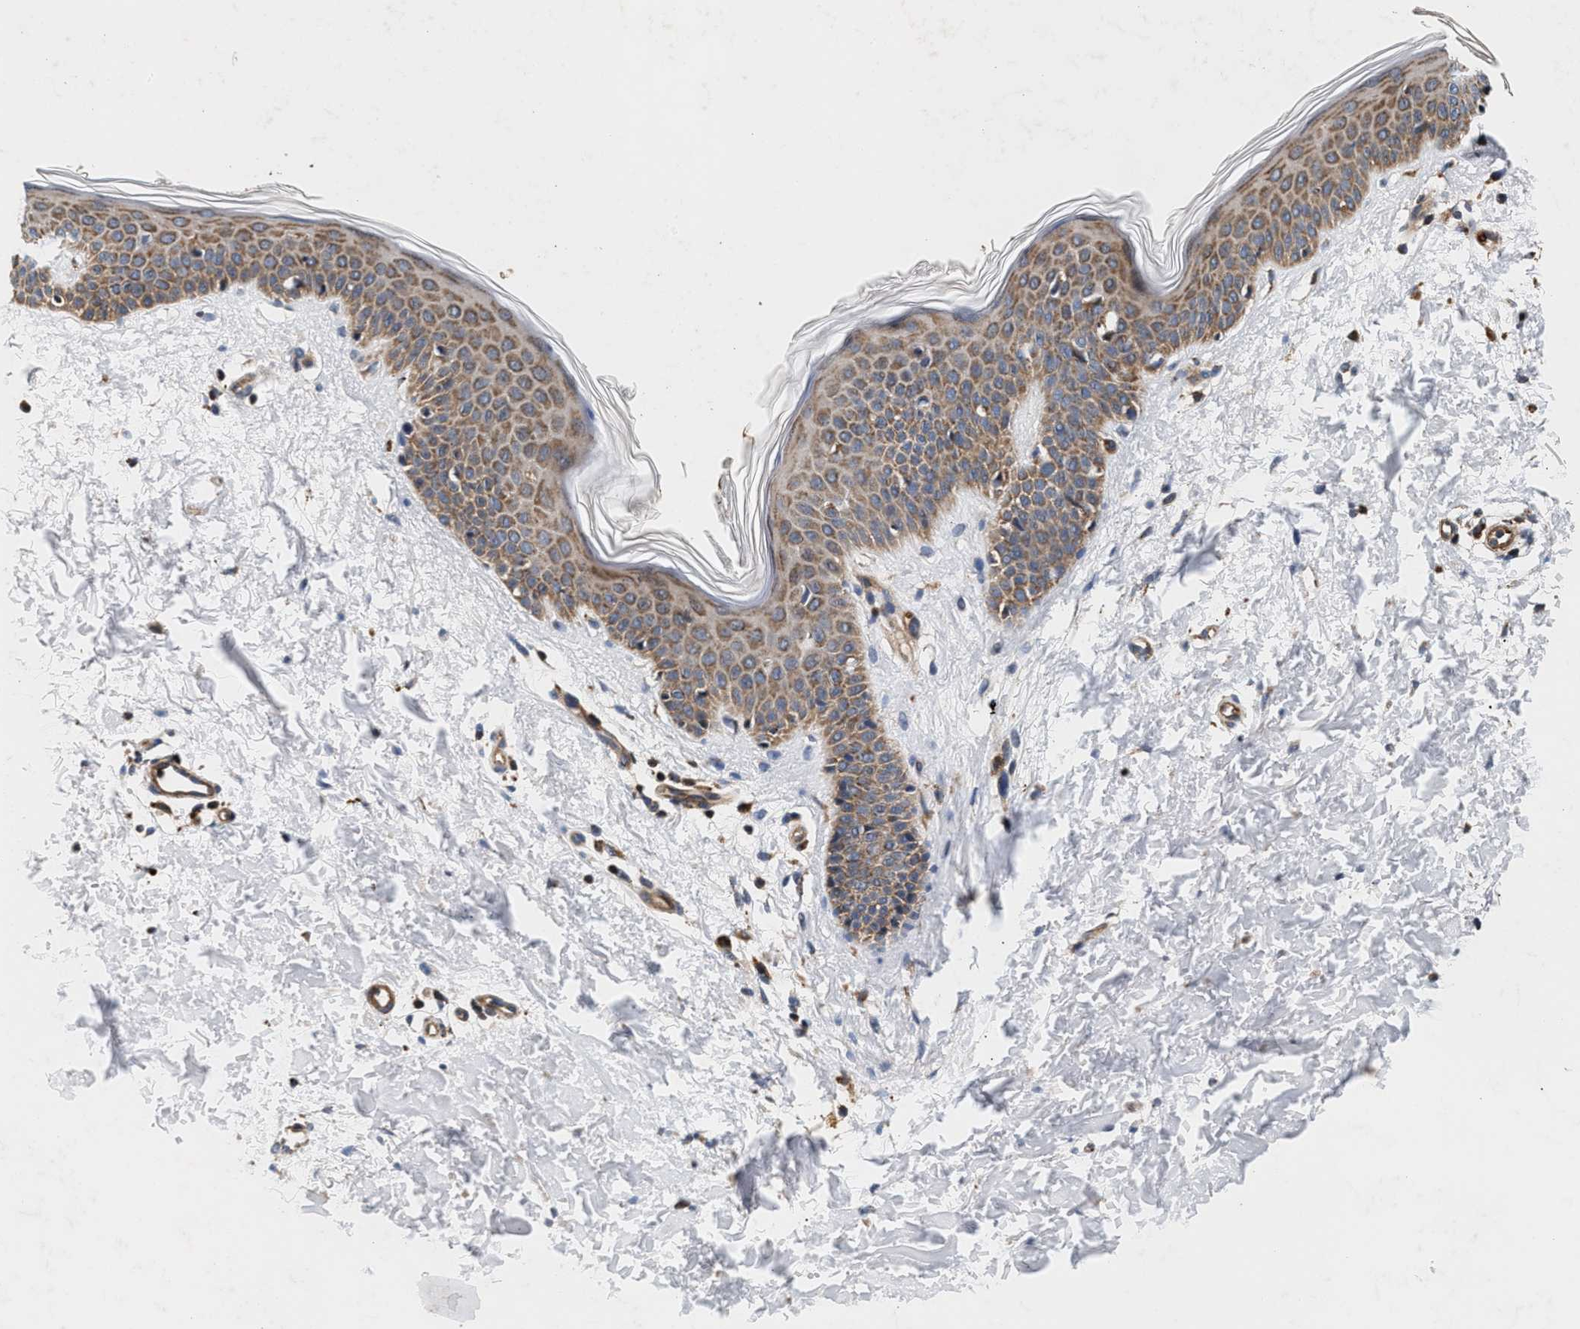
{"staining": {"intensity": "negative", "quantity": "none", "location": "none"}, "tissue": "skin", "cell_type": "Fibroblasts", "image_type": "normal", "snomed": [{"axis": "morphology", "description": "Normal tissue, NOS"}, {"axis": "topography", "description": "Skin"}], "caption": "Immunohistochemistry (IHC) histopathology image of benign skin: skin stained with DAB (3,3'-diaminobenzidine) shows no significant protein positivity in fibroblasts.", "gene": "SGK1", "patient": {"sex": "female", "age": 56}}